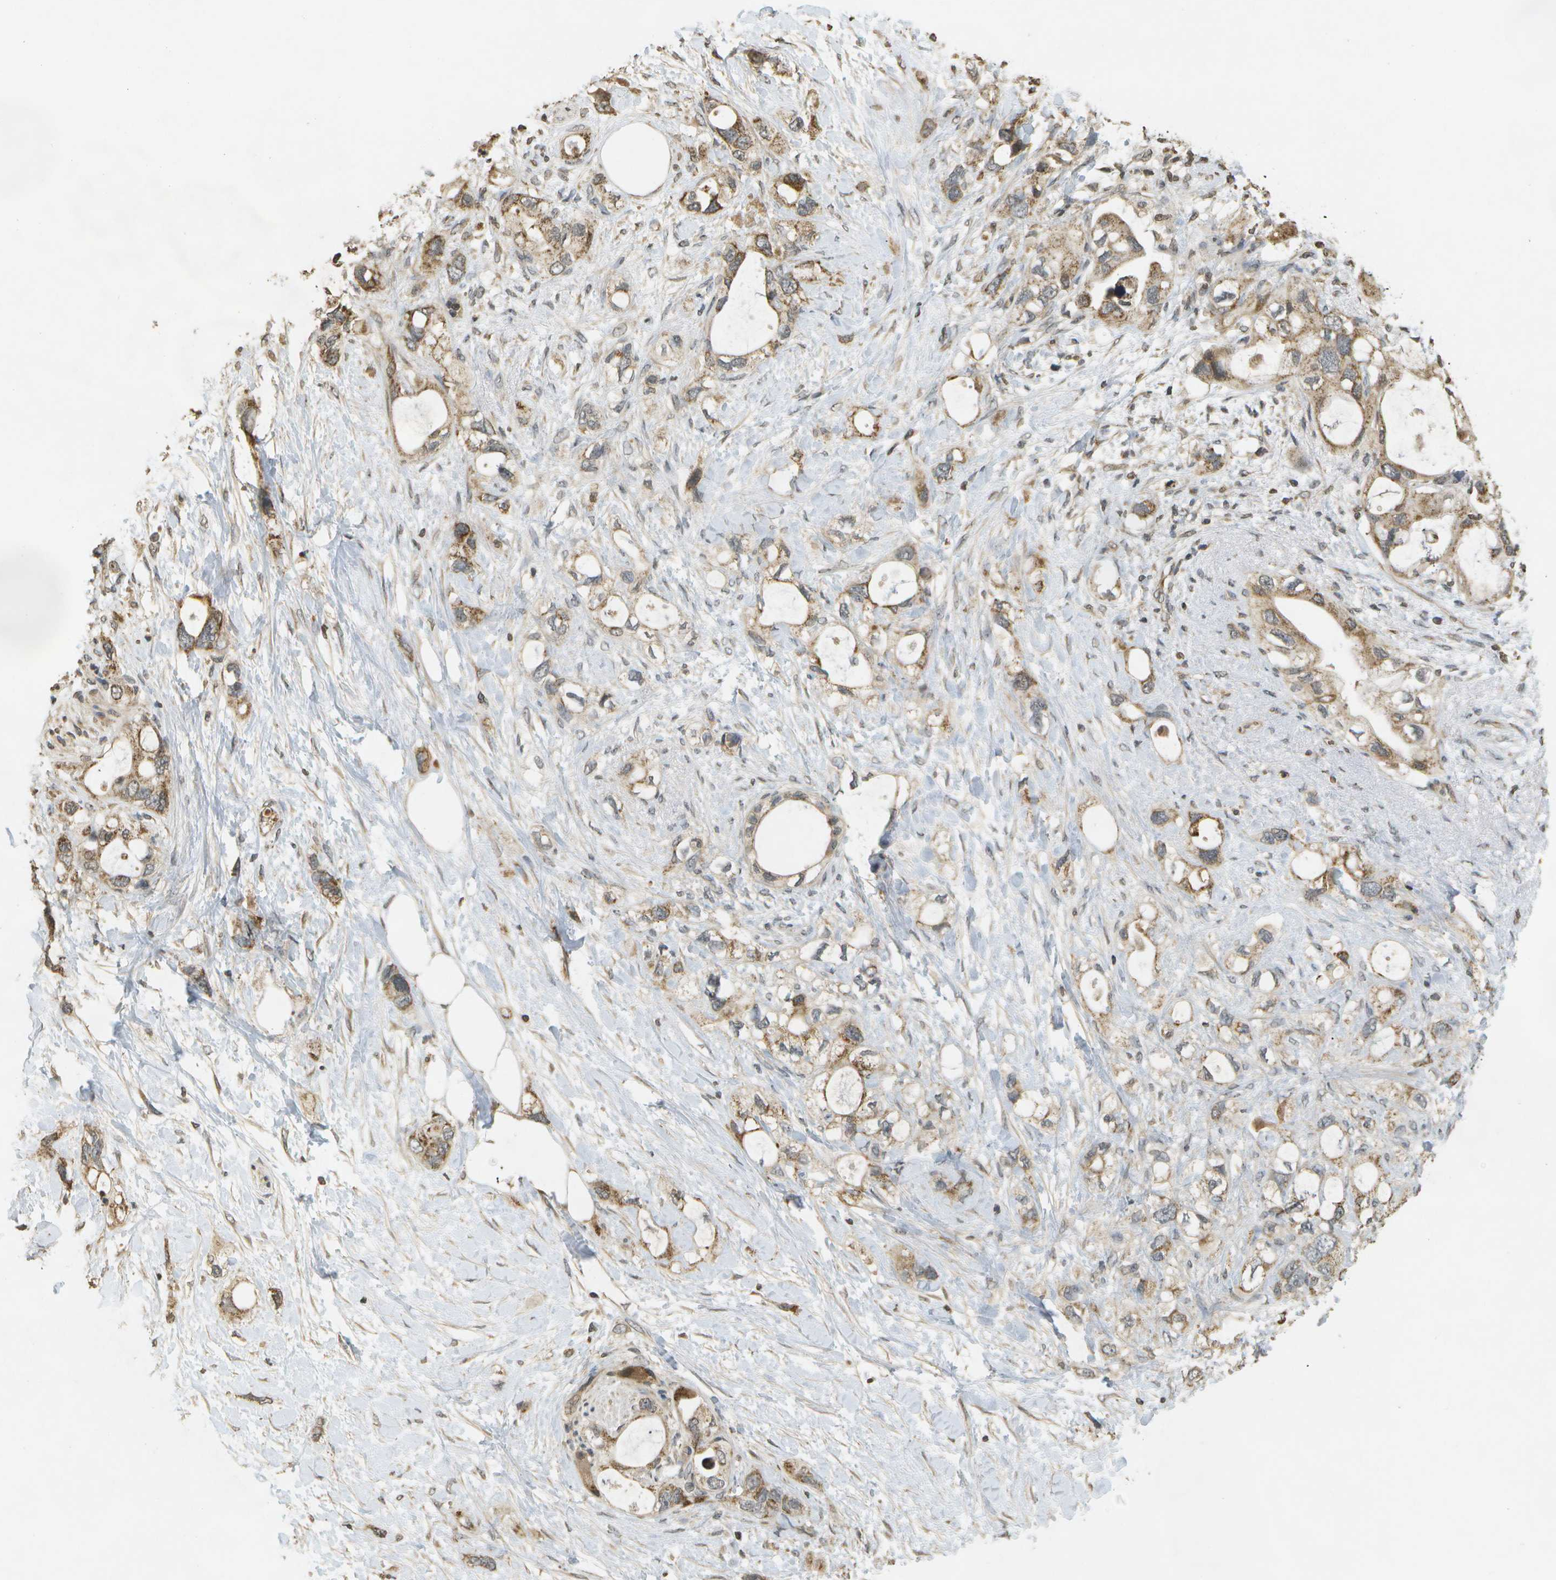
{"staining": {"intensity": "moderate", "quantity": ">75%", "location": "cytoplasmic/membranous"}, "tissue": "pancreatic cancer", "cell_type": "Tumor cells", "image_type": "cancer", "snomed": [{"axis": "morphology", "description": "Adenocarcinoma, NOS"}, {"axis": "topography", "description": "Pancreas"}], "caption": "Immunohistochemistry (IHC) of adenocarcinoma (pancreatic) shows medium levels of moderate cytoplasmic/membranous expression in about >75% of tumor cells.", "gene": "RAB21", "patient": {"sex": "female", "age": 56}}